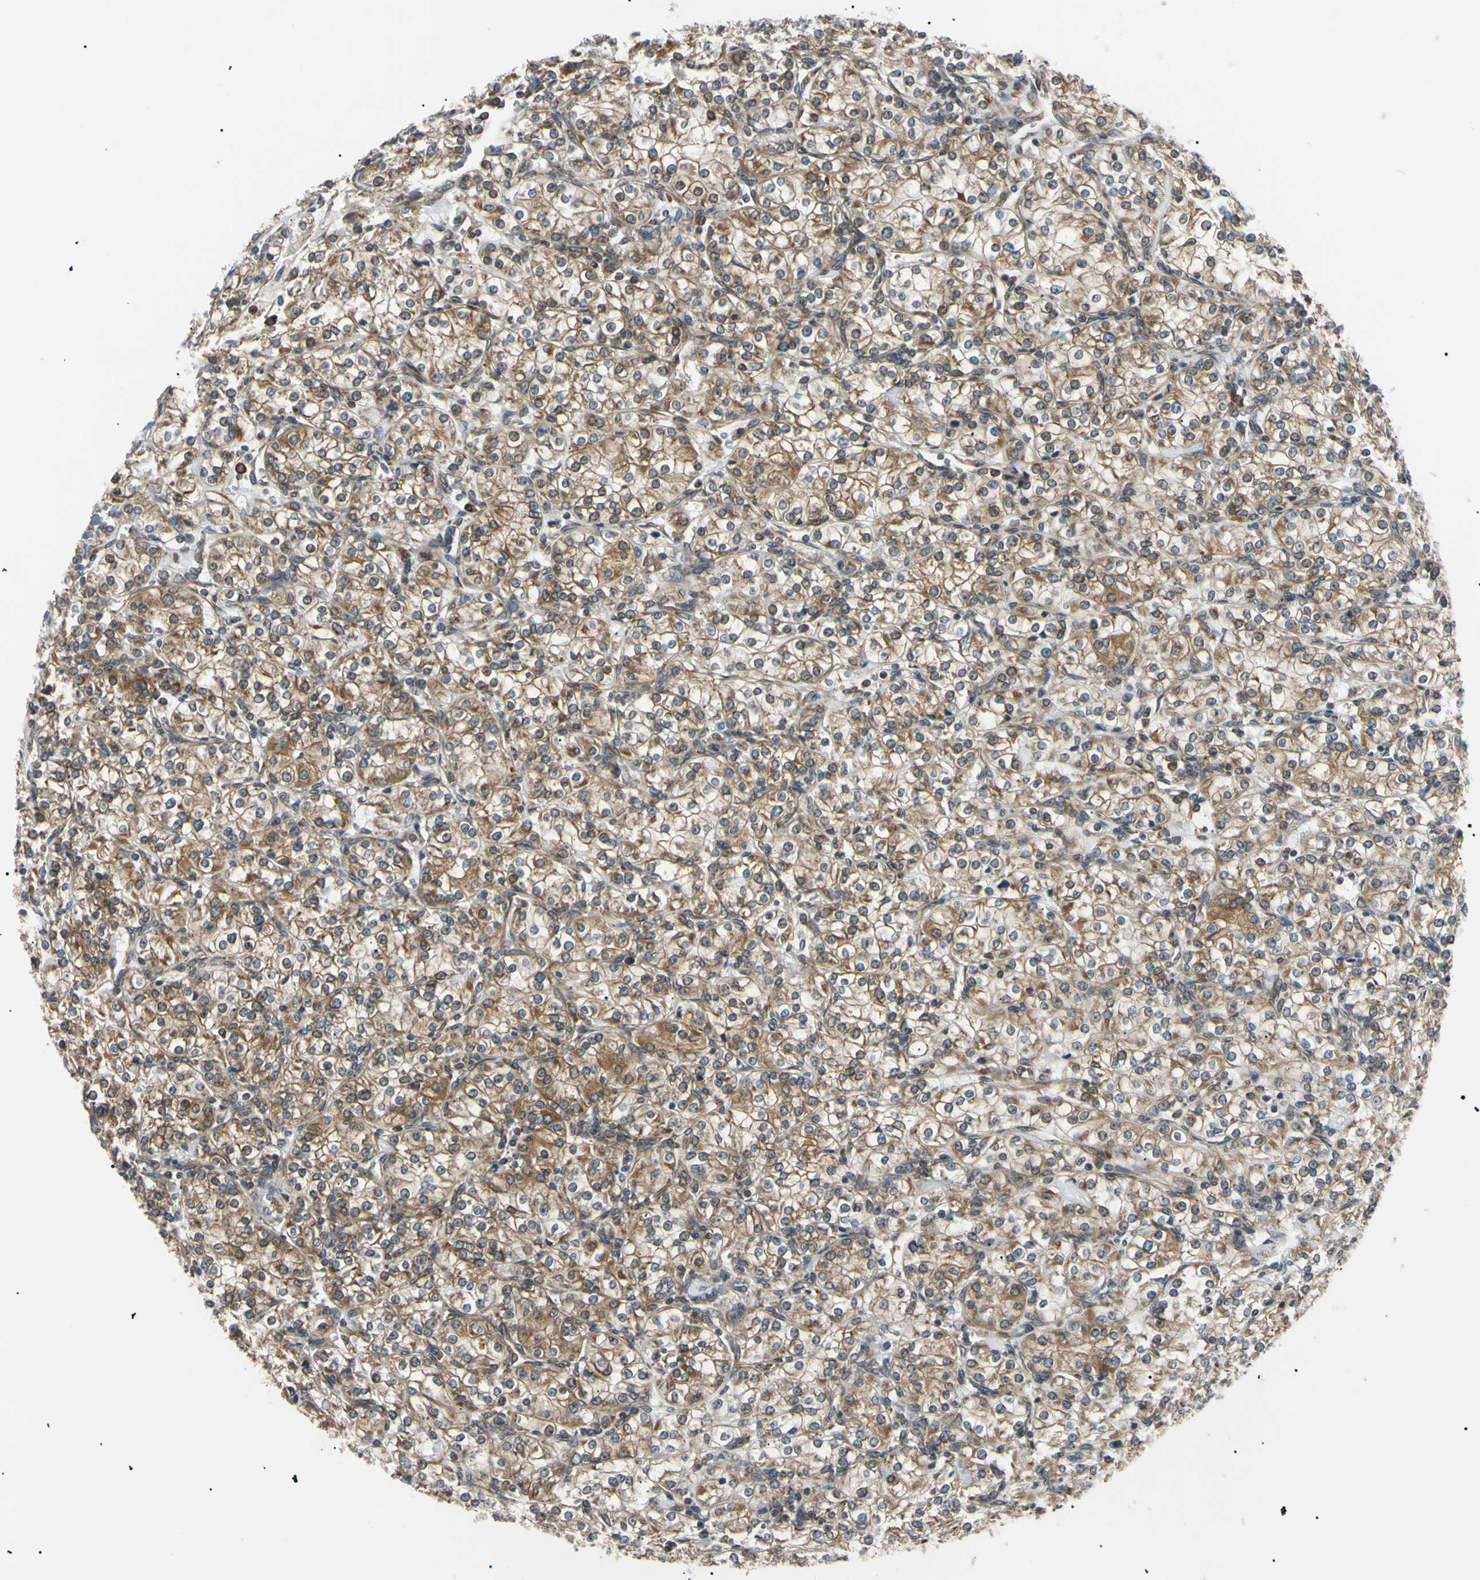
{"staining": {"intensity": "moderate", "quantity": ">75%", "location": "cytoplasmic/membranous"}, "tissue": "renal cancer", "cell_type": "Tumor cells", "image_type": "cancer", "snomed": [{"axis": "morphology", "description": "Adenocarcinoma, NOS"}, {"axis": "topography", "description": "Kidney"}], "caption": "Renal adenocarcinoma stained with DAB immunohistochemistry (IHC) exhibits medium levels of moderate cytoplasmic/membranous positivity in about >75% of tumor cells. (Brightfield microscopy of DAB IHC at high magnification).", "gene": "VAPA", "patient": {"sex": "male", "age": 77}}